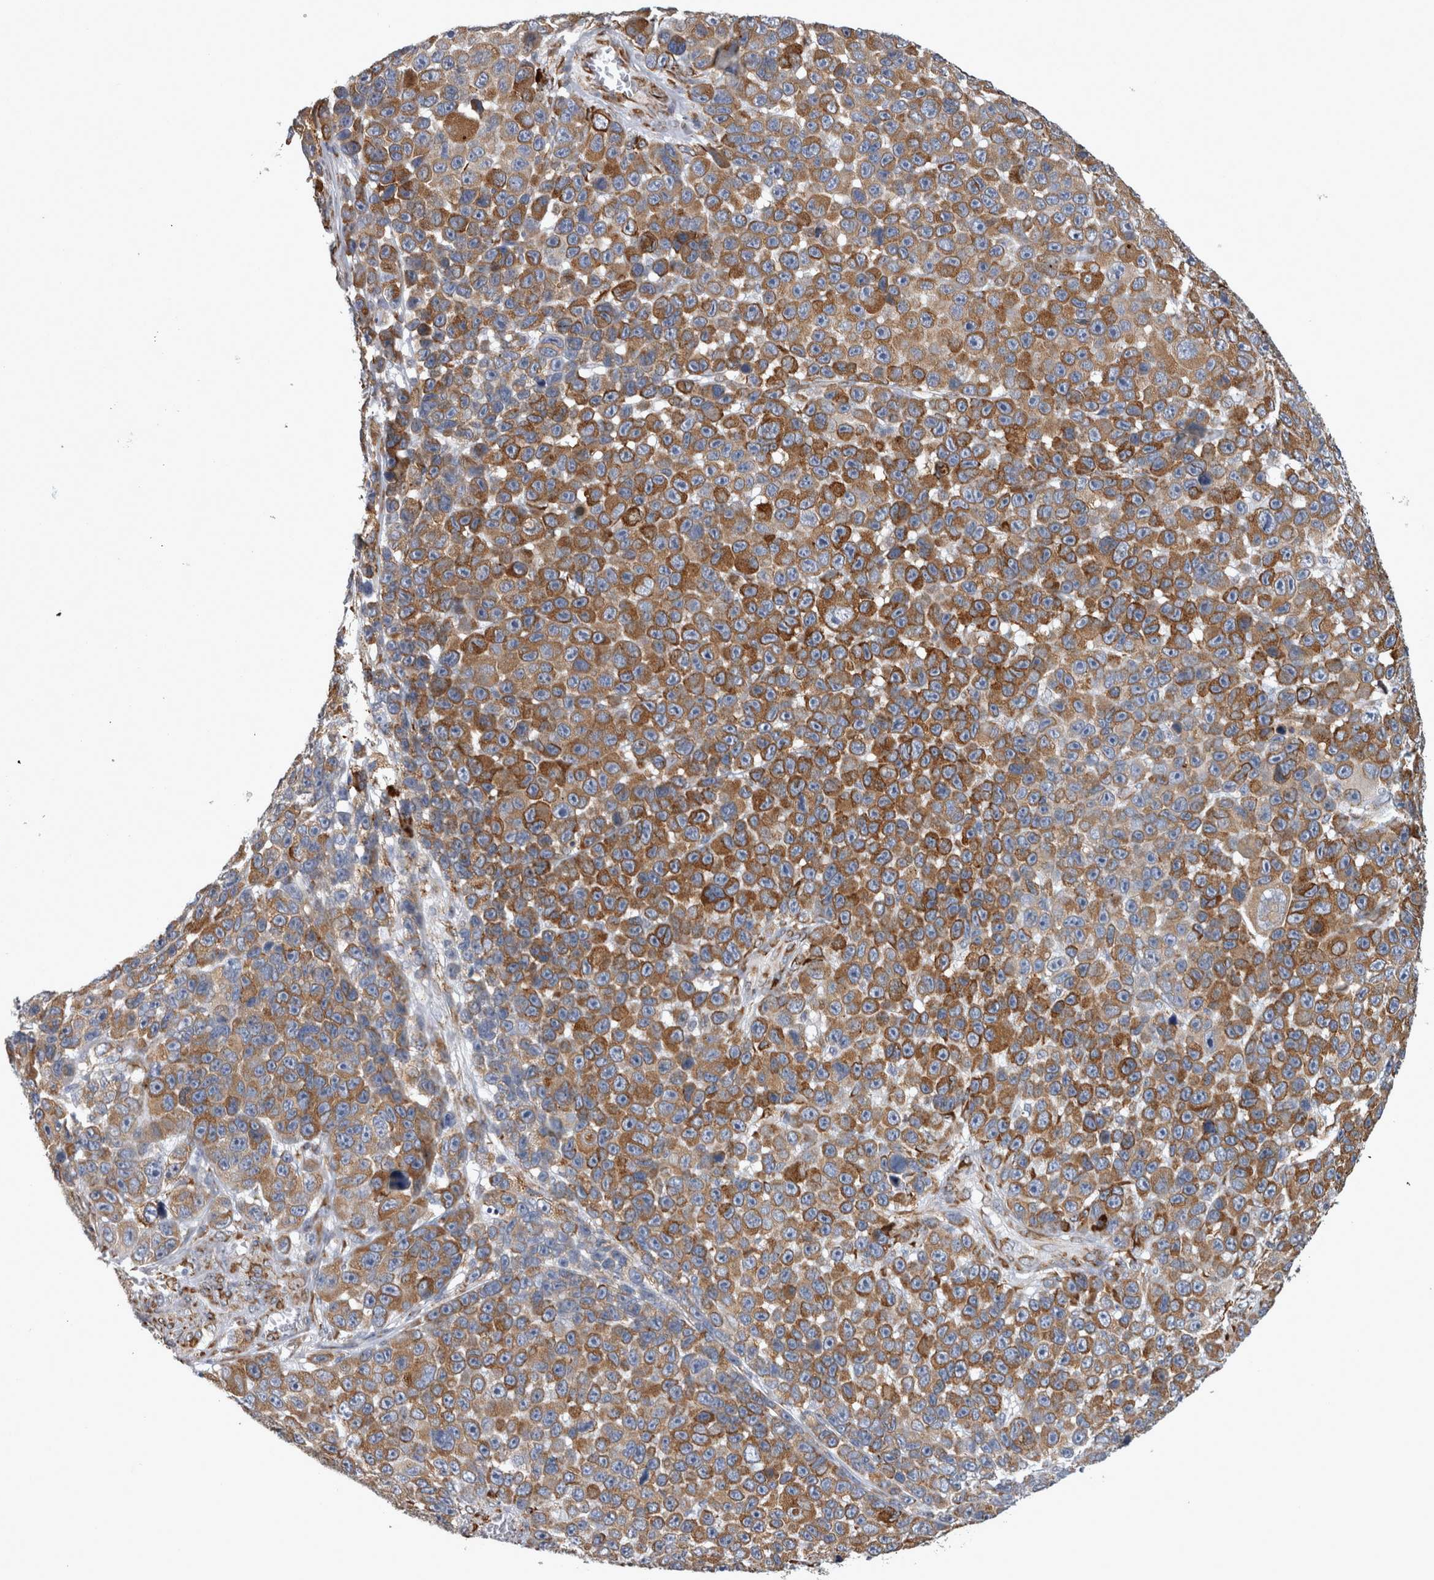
{"staining": {"intensity": "strong", "quantity": ">75%", "location": "cytoplasmic/membranous"}, "tissue": "melanoma", "cell_type": "Tumor cells", "image_type": "cancer", "snomed": [{"axis": "morphology", "description": "Malignant melanoma, NOS"}, {"axis": "topography", "description": "Skin"}], "caption": "Malignant melanoma tissue shows strong cytoplasmic/membranous staining in about >75% of tumor cells, visualized by immunohistochemistry.", "gene": "FHIP2B", "patient": {"sex": "male", "age": 53}}